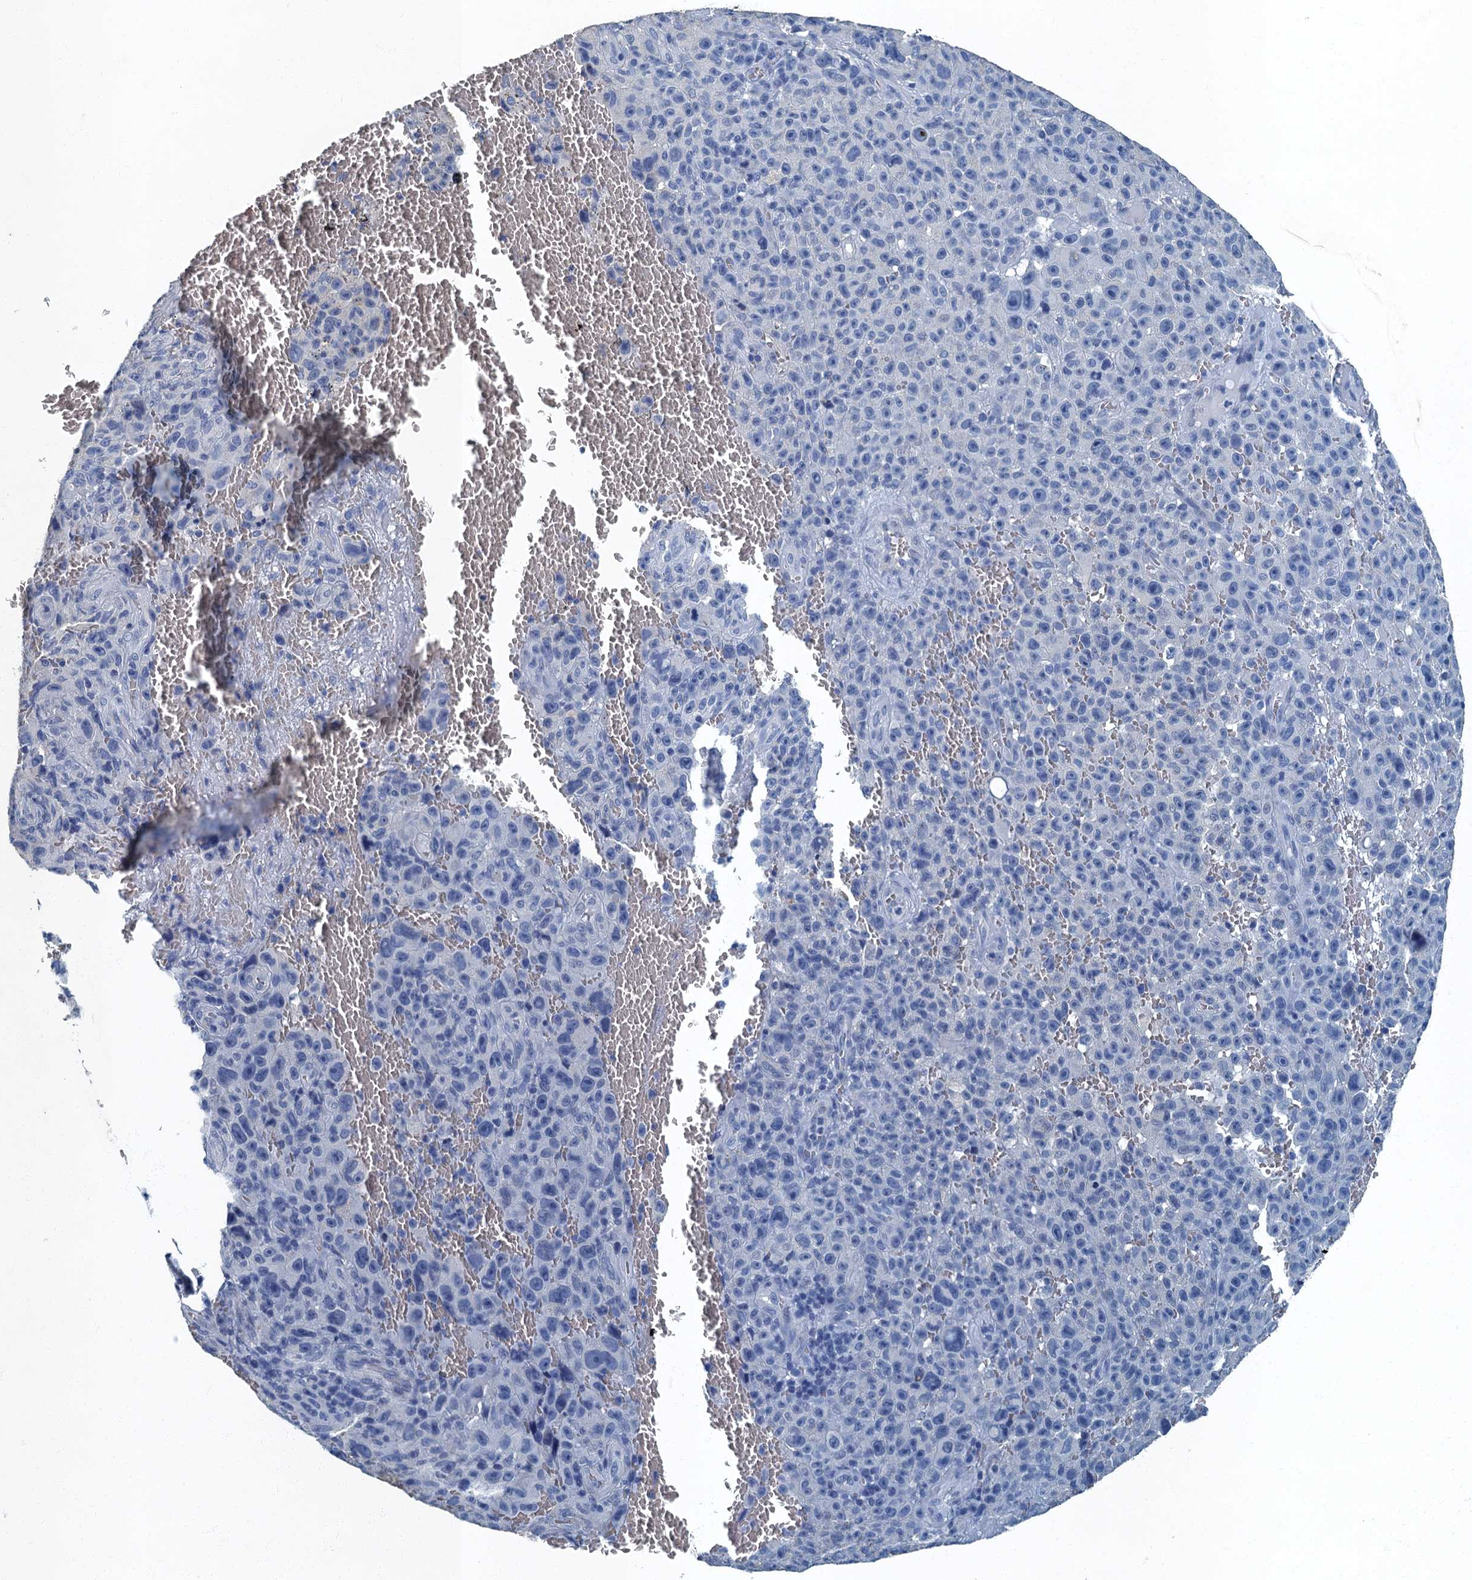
{"staining": {"intensity": "negative", "quantity": "none", "location": "none"}, "tissue": "melanoma", "cell_type": "Tumor cells", "image_type": "cancer", "snomed": [{"axis": "morphology", "description": "Malignant melanoma, NOS"}, {"axis": "topography", "description": "Skin"}], "caption": "A micrograph of malignant melanoma stained for a protein reveals no brown staining in tumor cells.", "gene": "GADL1", "patient": {"sex": "female", "age": 82}}